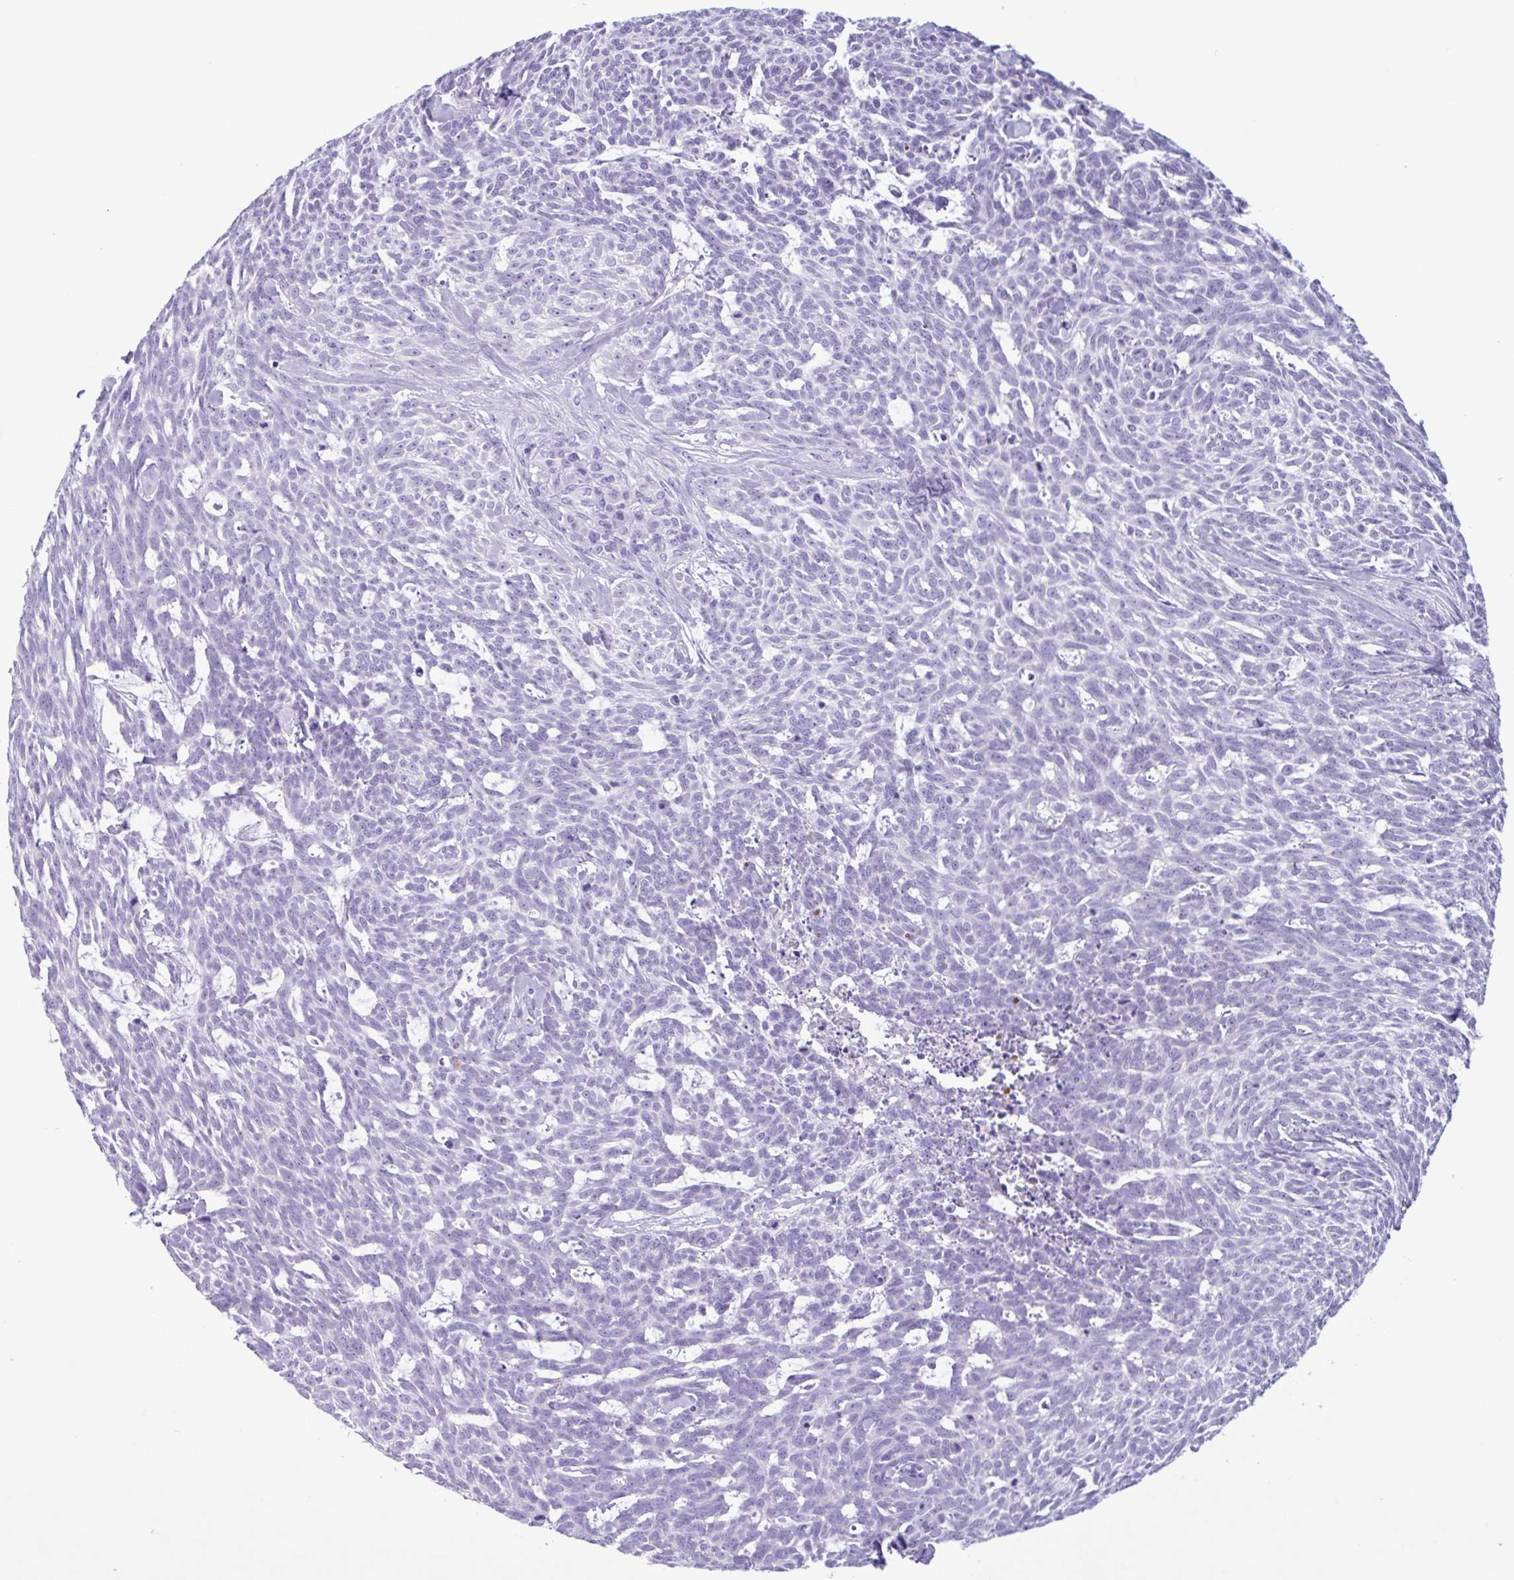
{"staining": {"intensity": "negative", "quantity": "none", "location": "none"}, "tissue": "skin cancer", "cell_type": "Tumor cells", "image_type": "cancer", "snomed": [{"axis": "morphology", "description": "Basal cell carcinoma"}, {"axis": "topography", "description": "Skin"}], "caption": "Image shows no significant protein expression in tumor cells of skin cancer (basal cell carcinoma). The staining is performed using DAB (3,3'-diaminobenzidine) brown chromogen with nuclei counter-stained in using hematoxylin.", "gene": "CTSE", "patient": {"sex": "female", "age": 93}}